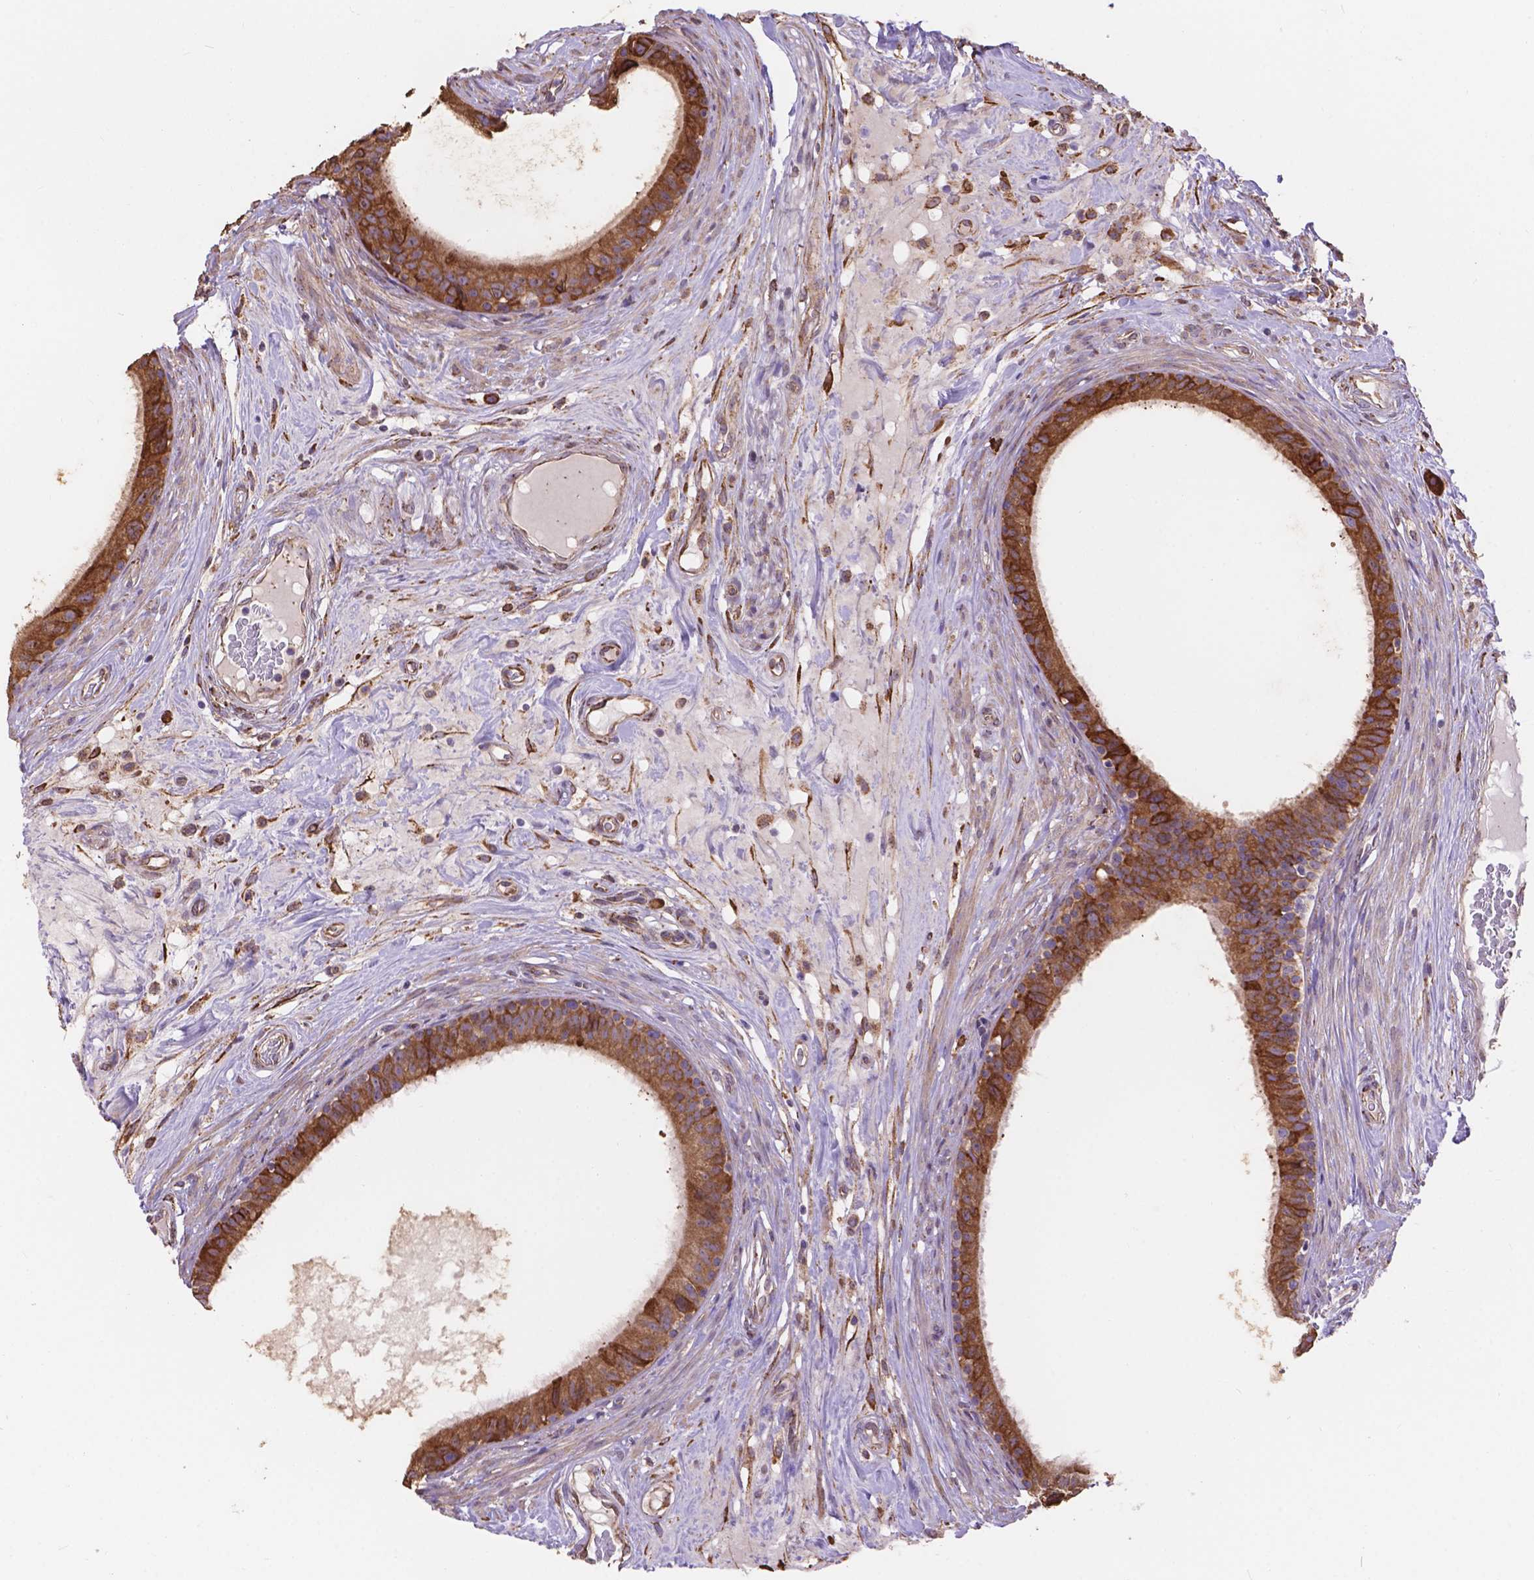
{"staining": {"intensity": "moderate", "quantity": ">75%", "location": "cytoplasmic/membranous"}, "tissue": "epididymis", "cell_type": "Glandular cells", "image_type": "normal", "snomed": [{"axis": "morphology", "description": "Normal tissue, NOS"}, {"axis": "topography", "description": "Epididymis"}], "caption": "Protein staining of benign epididymis exhibits moderate cytoplasmic/membranous staining in approximately >75% of glandular cells. (Stains: DAB (3,3'-diaminobenzidine) in brown, nuclei in blue, Microscopy: brightfield microscopy at high magnification).", "gene": "IPO11", "patient": {"sex": "male", "age": 59}}